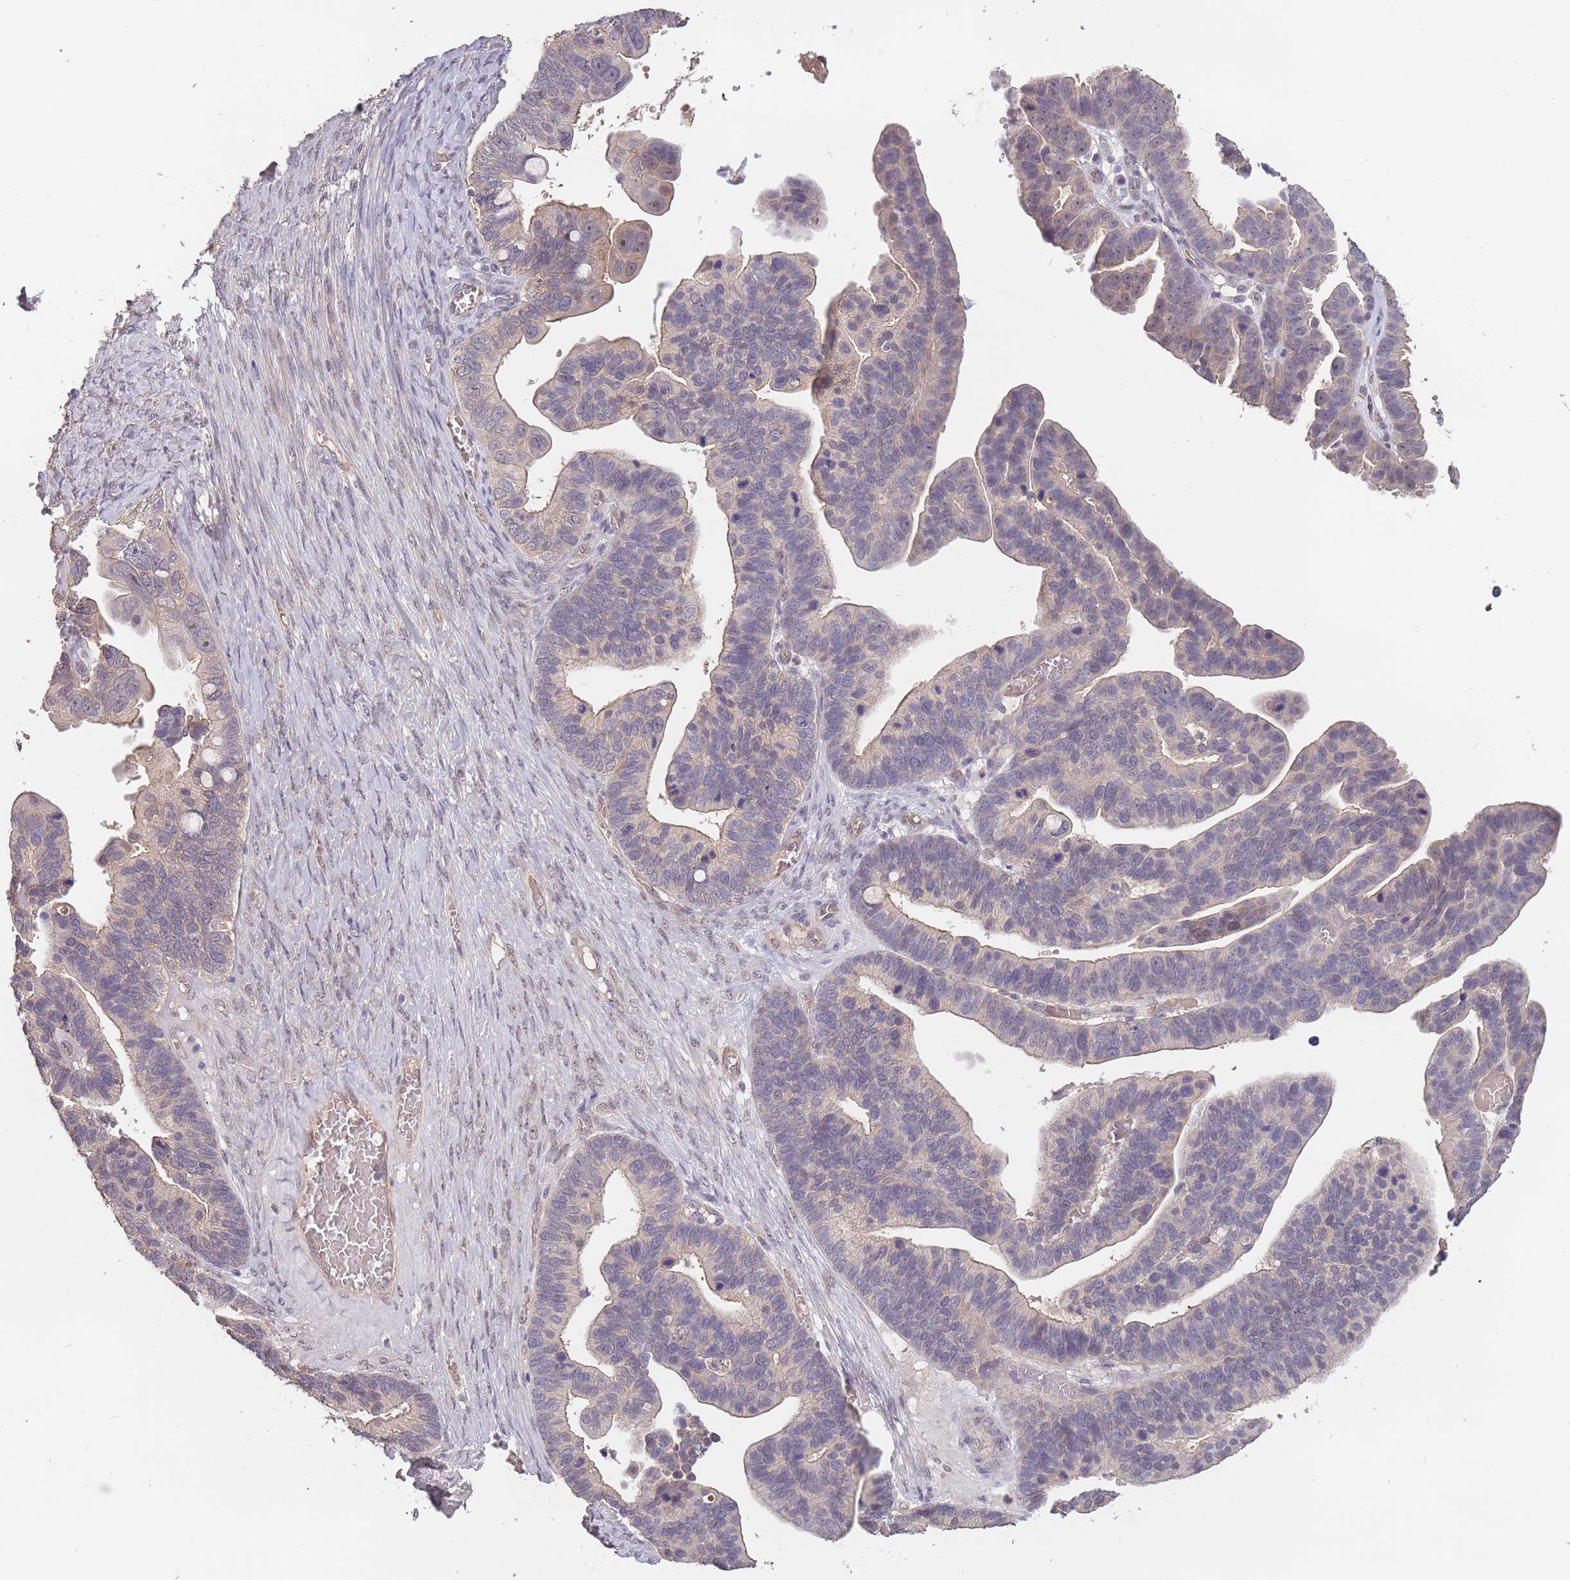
{"staining": {"intensity": "negative", "quantity": "none", "location": "none"}, "tissue": "ovarian cancer", "cell_type": "Tumor cells", "image_type": "cancer", "snomed": [{"axis": "morphology", "description": "Cystadenocarcinoma, serous, NOS"}, {"axis": "topography", "description": "Ovary"}], "caption": "The IHC histopathology image has no significant staining in tumor cells of serous cystadenocarcinoma (ovarian) tissue.", "gene": "KIAA1755", "patient": {"sex": "female", "age": 56}}